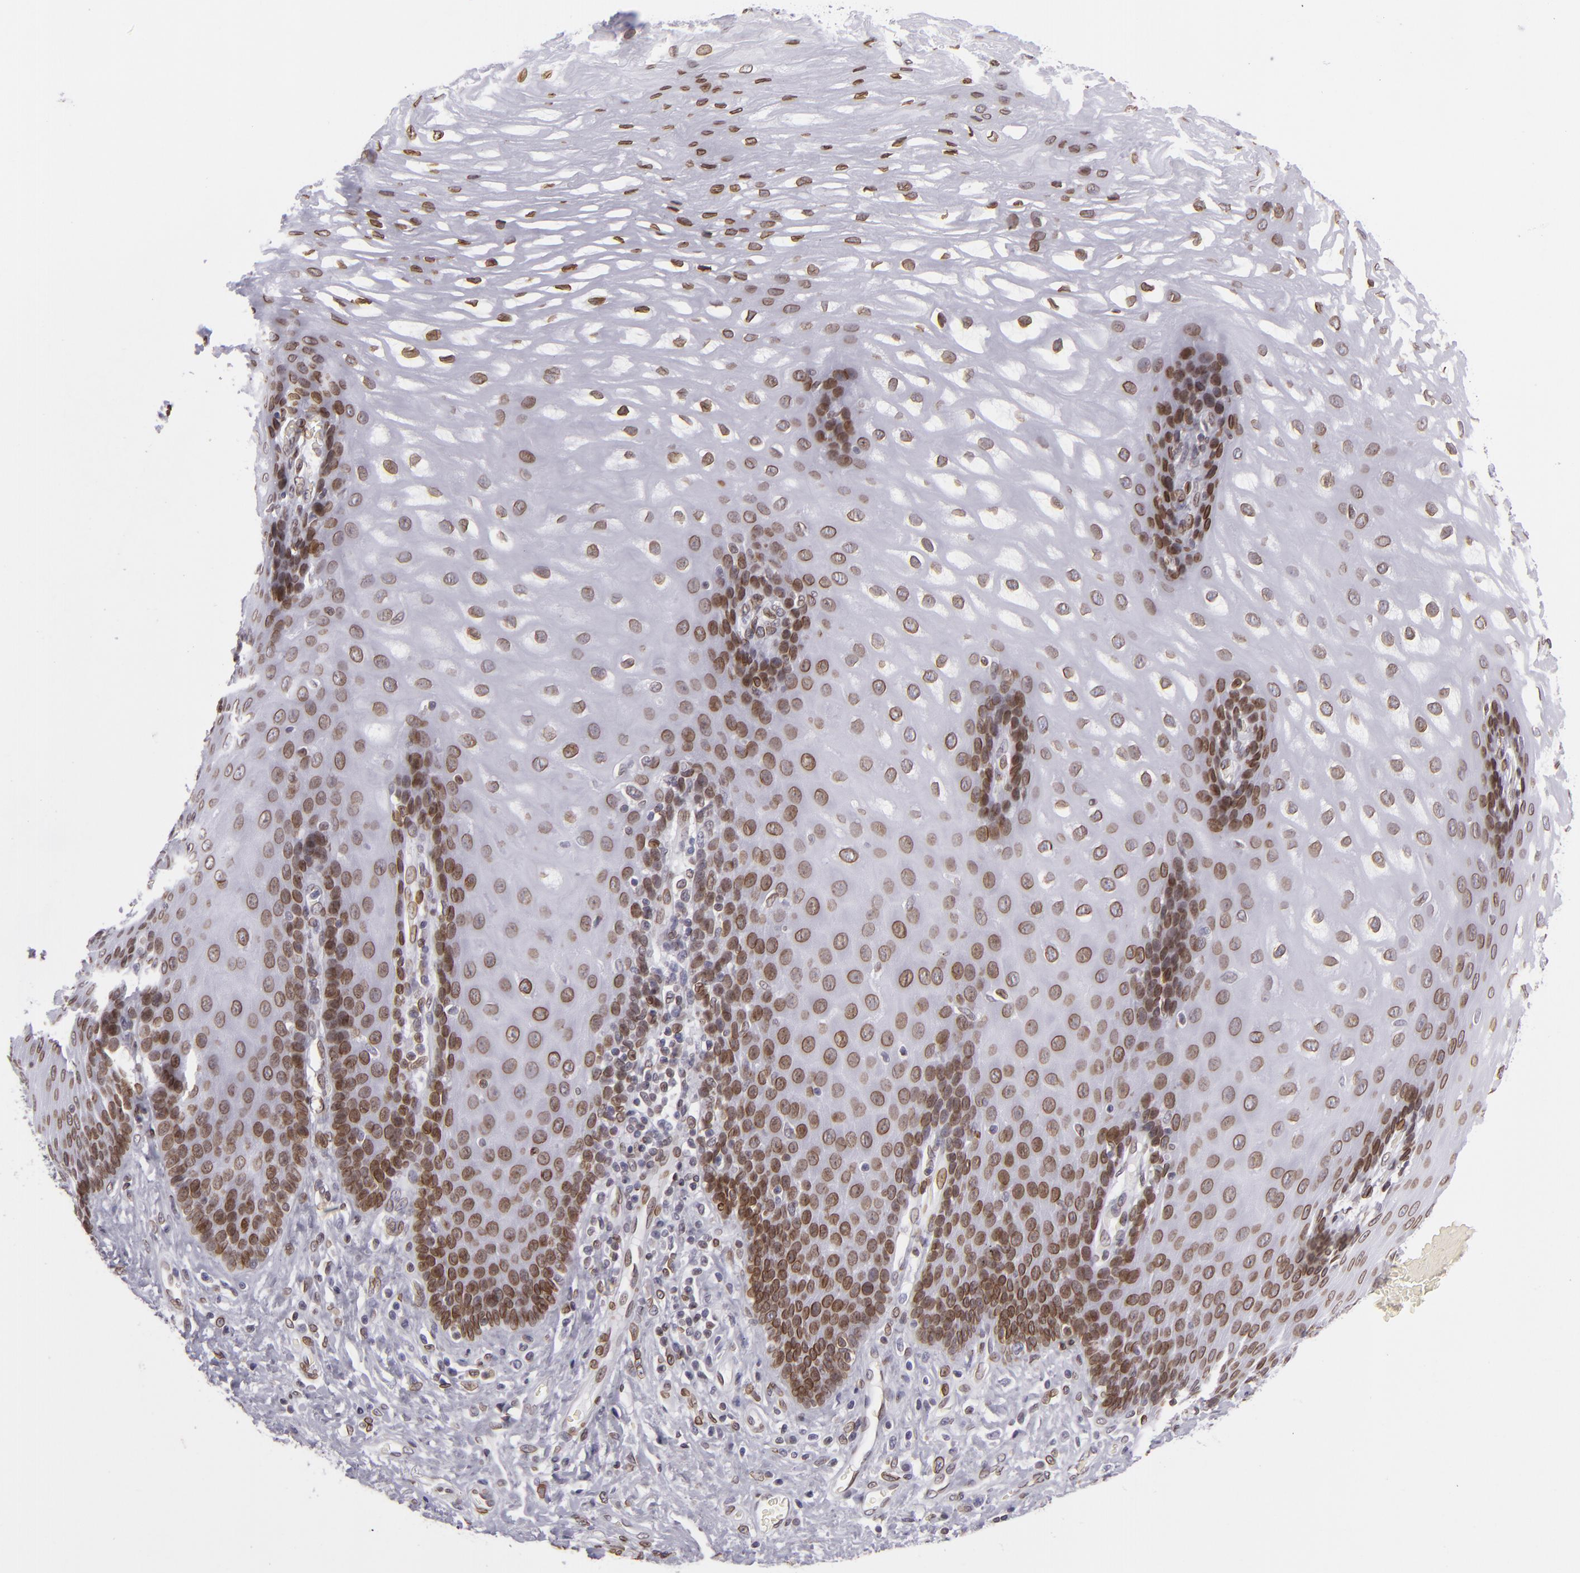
{"staining": {"intensity": "moderate", "quantity": ">75%", "location": "nuclear"}, "tissue": "esophagus", "cell_type": "Squamous epithelial cells", "image_type": "normal", "snomed": [{"axis": "morphology", "description": "Normal tissue, NOS"}, {"axis": "morphology", "description": "Adenocarcinoma, NOS"}, {"axis": "topography", "description": "Esophagus"}, {"axis": "topography", "description": "Stomach"}], "caption": "This image displays benign esophagus stained with immunohistochemistry to label a protein in brown. The nuclear of squamous epithelial cells show moderate positivity for the protein. Nuclei are counter-stained blue.", "gene": "EMD", "patient": {"sex": "male", "age": 62}}